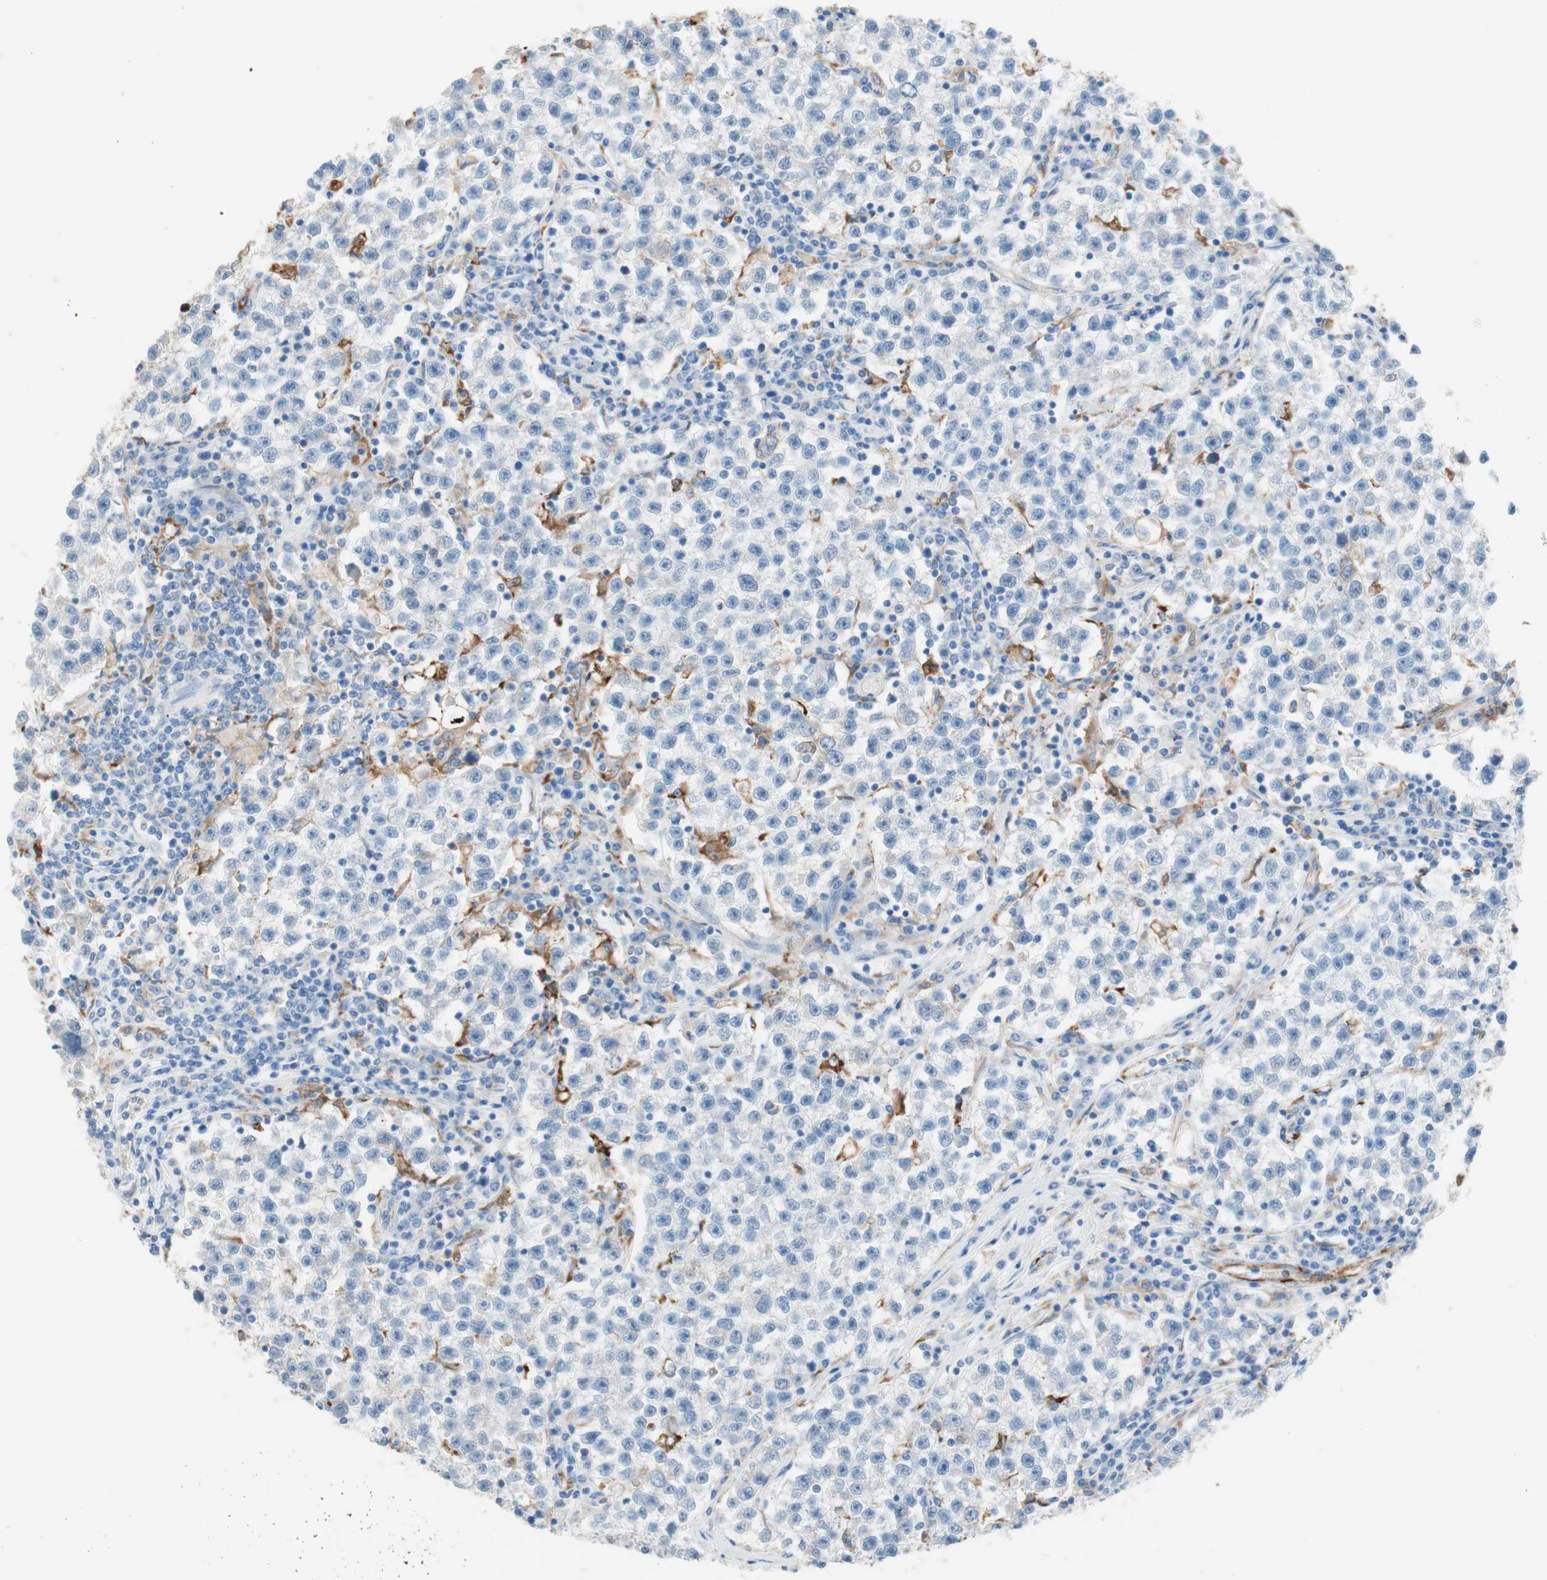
{"staining": {"intensity": "negative", "quantity": "none", "location": "none"}, "tissue": "testis cancer", "cell_type": "Tumor cells", "image_type": "cancer", "snomed": [{"axis": "morphology", "description": "Seminoma, NOS"}, {"axis": "topography", "description": "Testis"}], "caption": "This is an IHC image of human testis seminoma. There is no positivity in tumor cells.", "gene": "GLUL", "patient": {"sex": "male", "age": 22}}